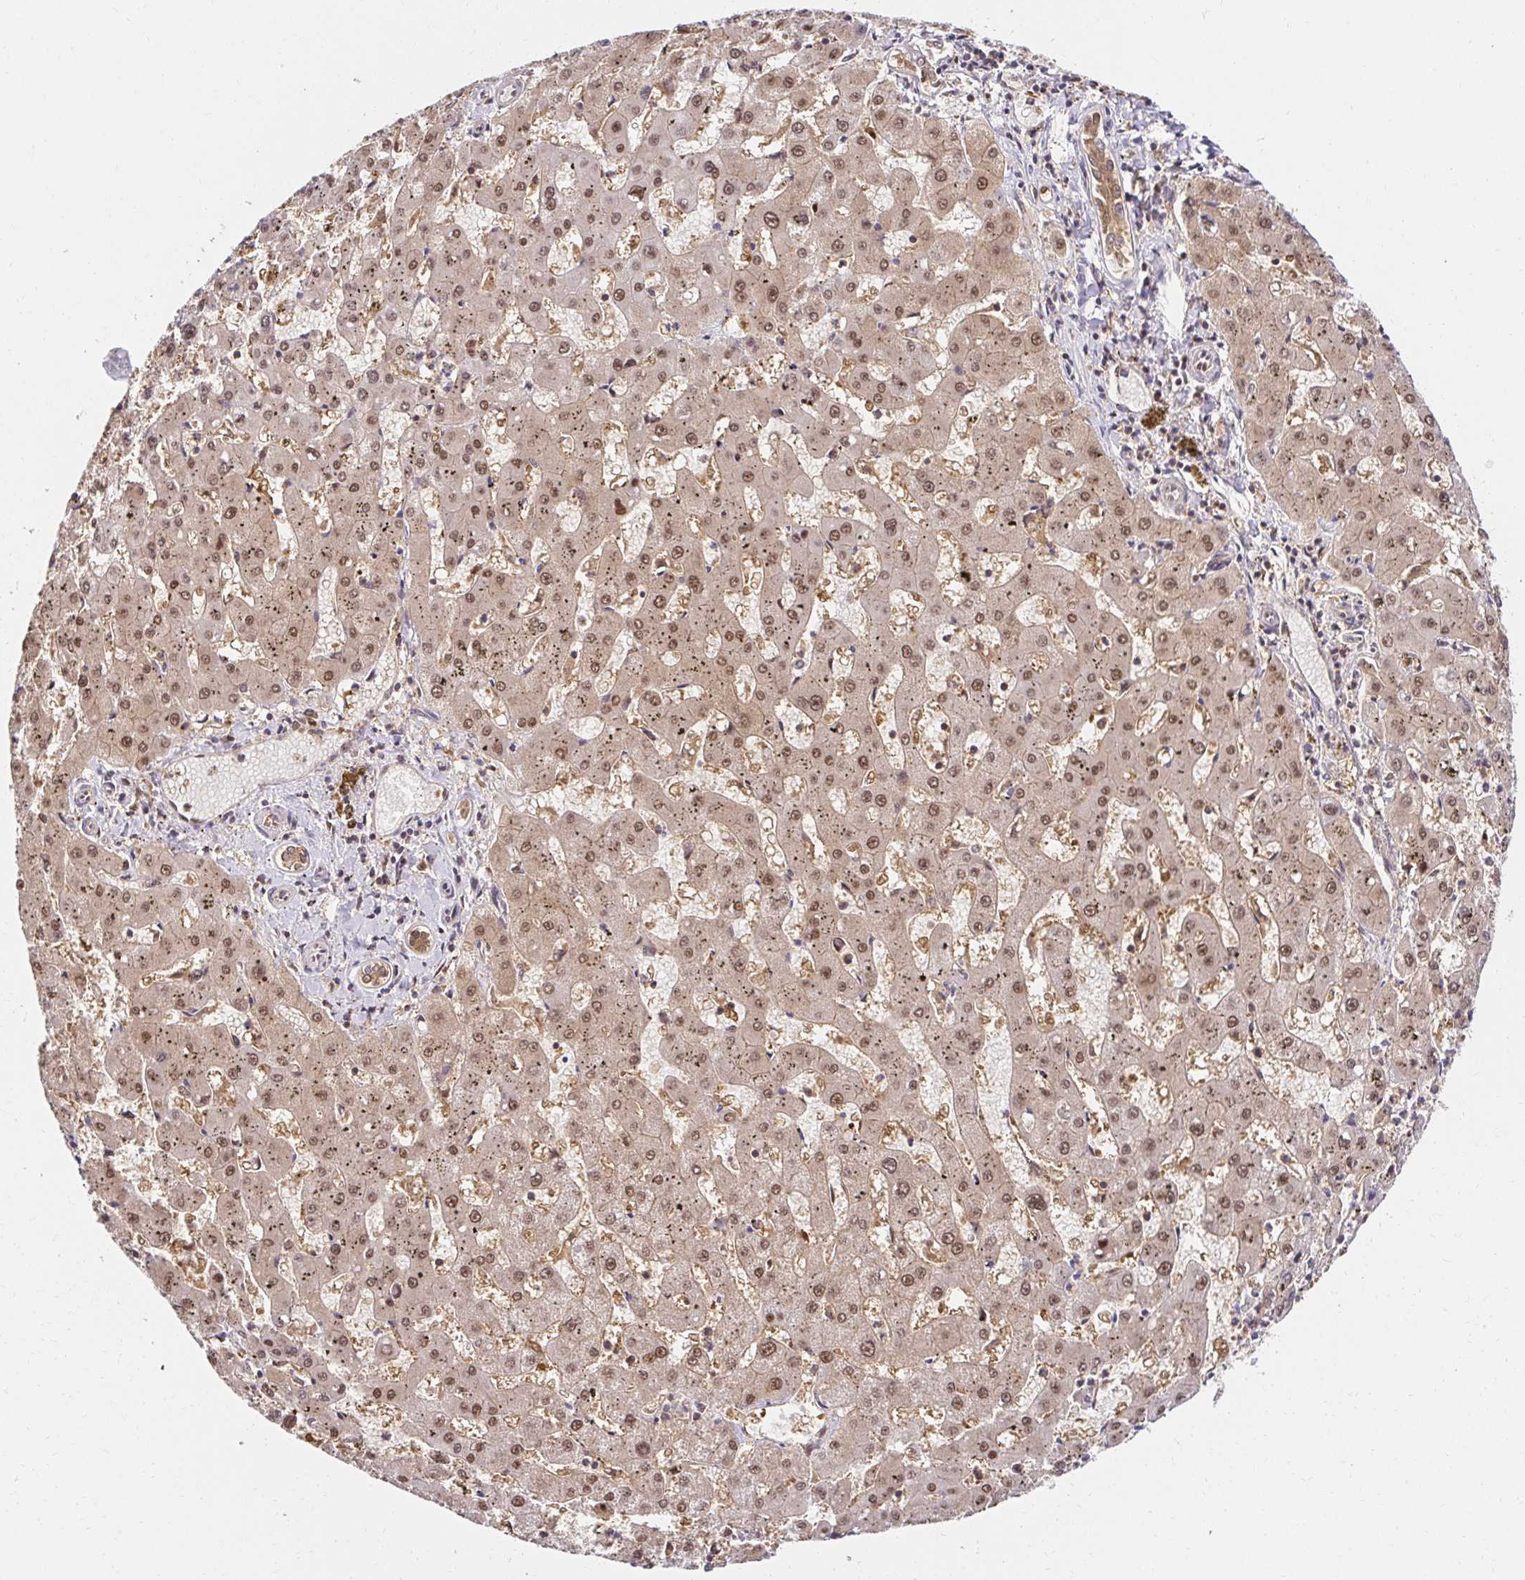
{"staining": {"intensity": "moderate", "quantity": ">75%", "location": "cytoplasmic/membranous,nuclear"}, "tissue": "liver cancer", "cell_type": "Tumor cells", "image_type": "cancer", "snomed": [{"axis": "morphology", "description": "Carcinoma, Hepatocellular, NOS"}, {"axis": "topography", "description": "Liver"}], "caption": "A micrograph showing moderate cytoplasmic/membranous and nuclear positivity in about >75% of tumor cells in liver hepatocellular carcinoma, as visualized by brown immunohistochemical staining.", "gene": "PSMA4", "patient": {"sex": "male", "age": 67}}